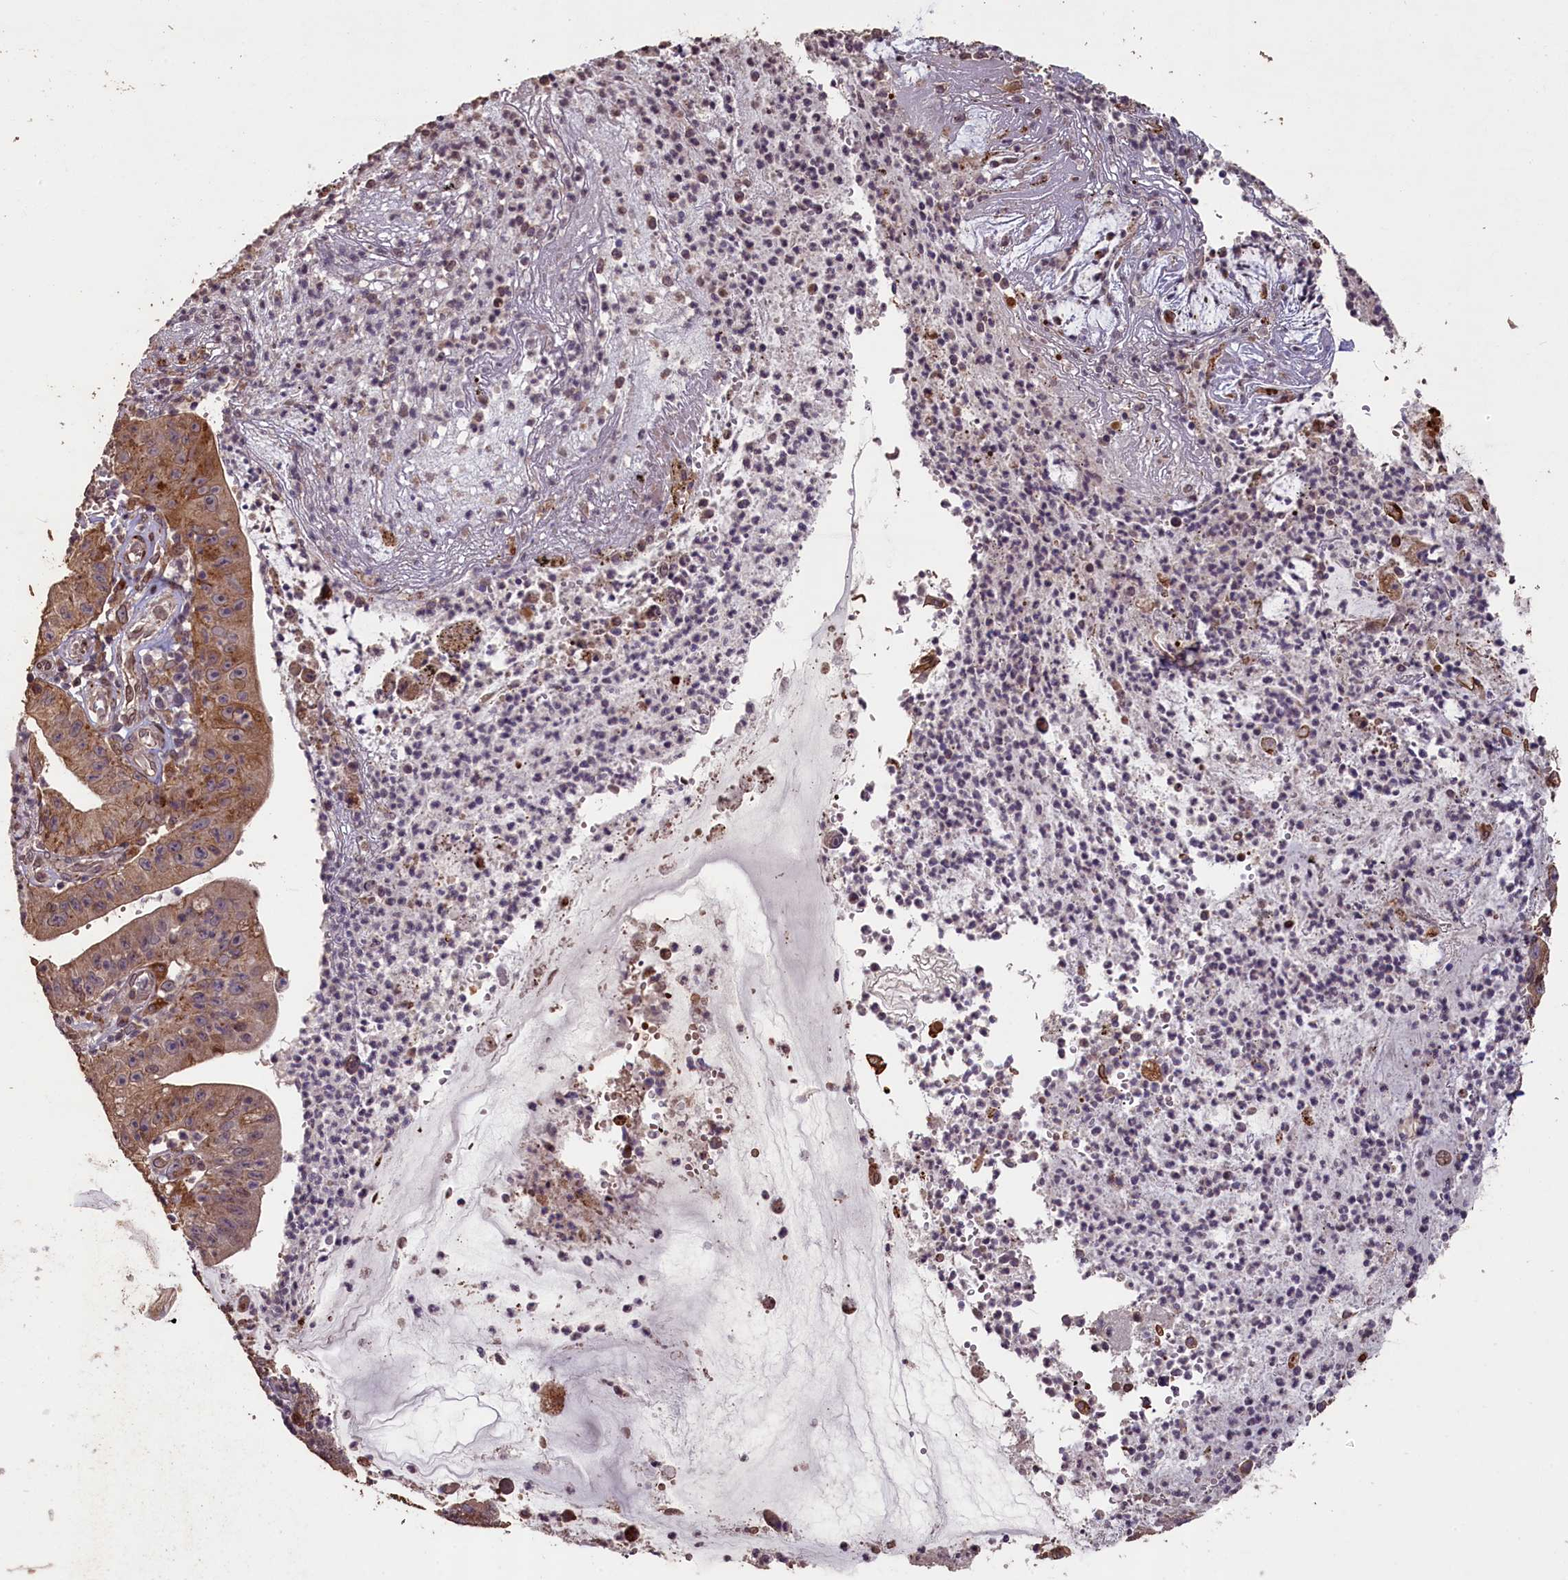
{"staining": {"intensity": "moderate", "quantity": ">75%", "location": "cytoplasmic/membranous"}, "tissue": "stomach cancer", "cell_type": "Tumor cells", "image_type": "cancer", "snomed": [{"axis": "morphology", "description": "Adenocarcinoma, NOS"}, {"axis": "topography", "description": "Stomach"}], "caption": "Moderate cytoplasmic/membranous expression is identified in about >75% of tumor cells in adenocarcinoma (stomach).", "gene": "SLC38A7", "patient": {"sex": "male", "age": 59}}